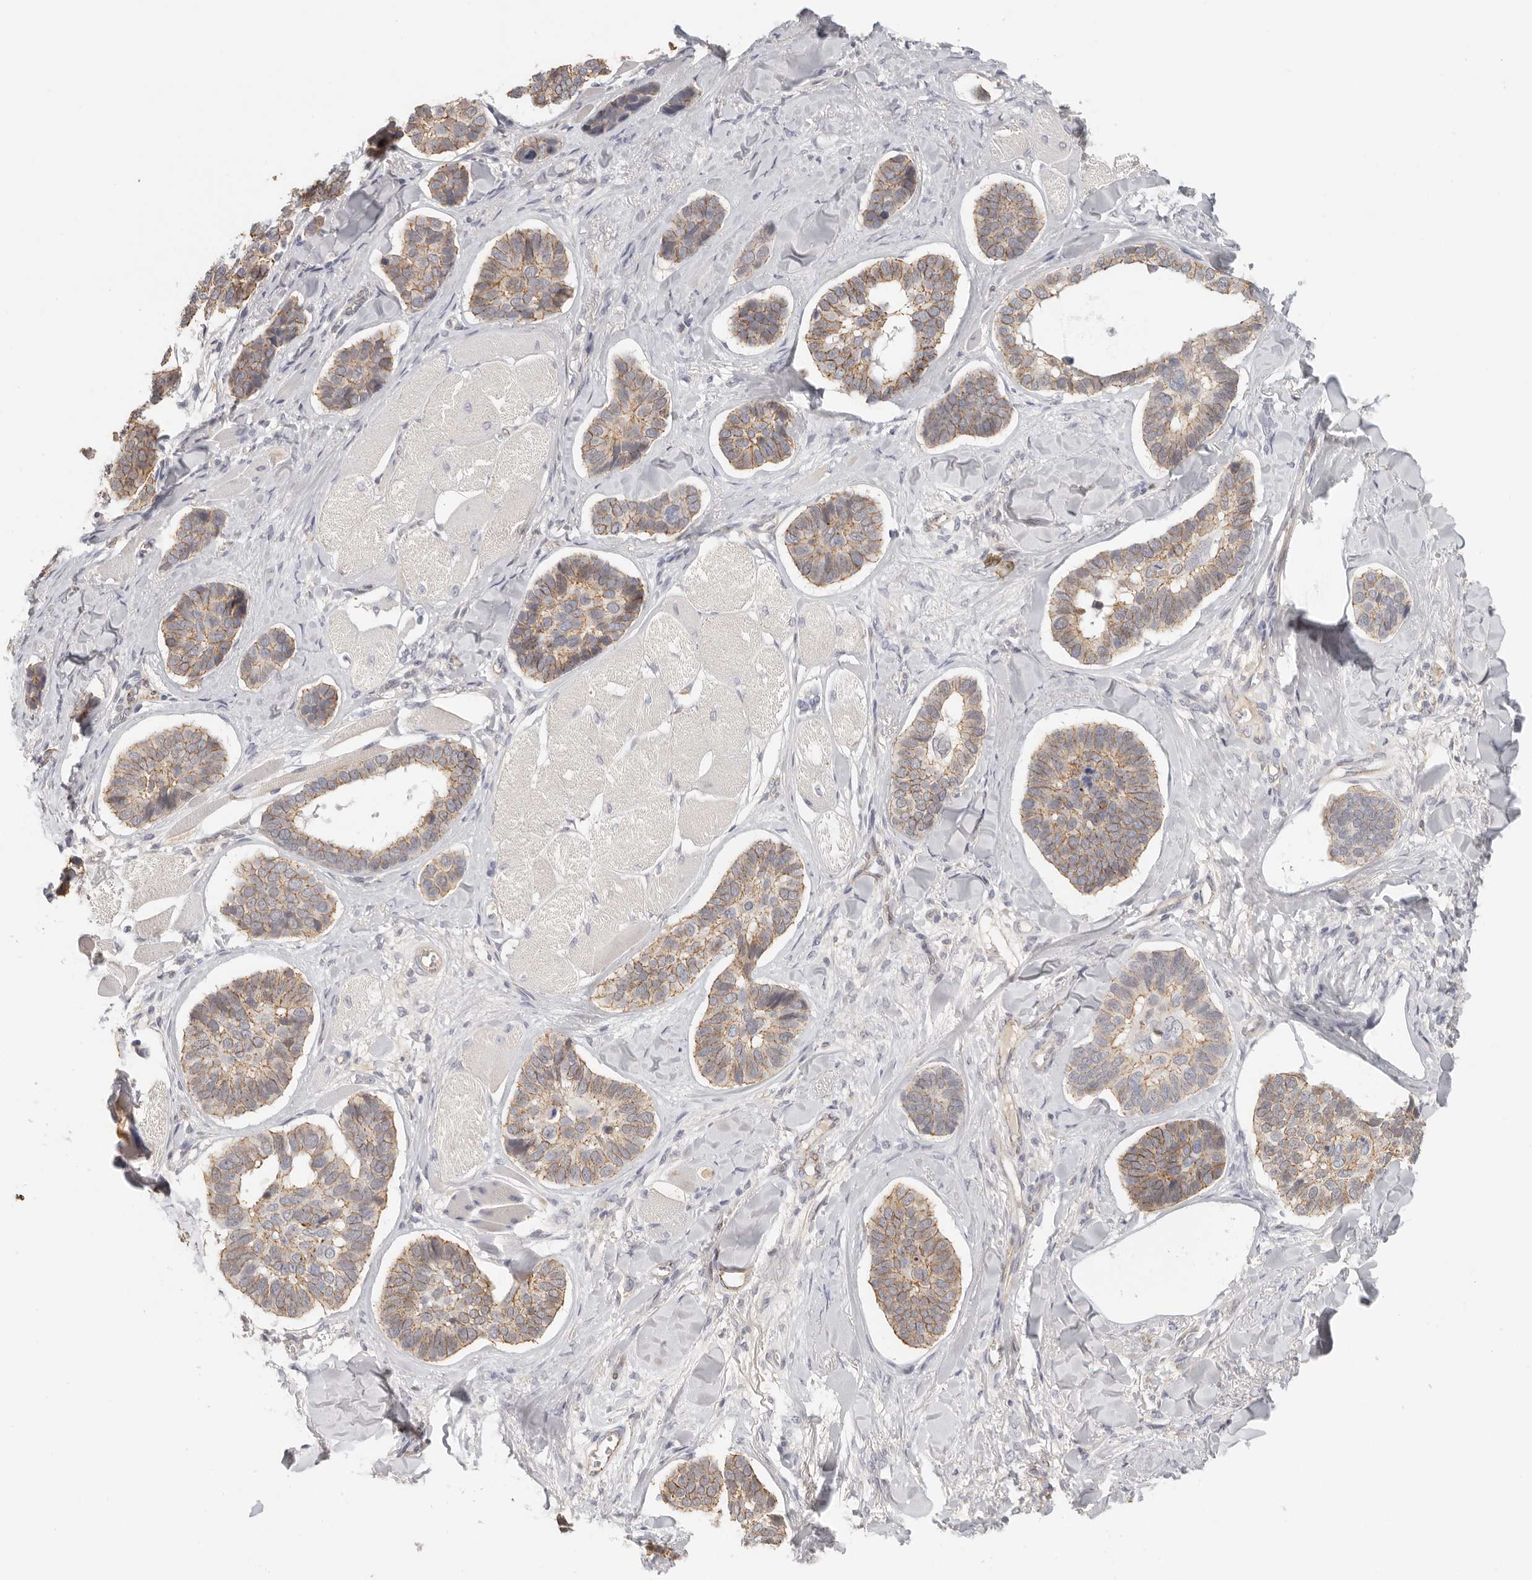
{"staining": {"intensity": "moderate", "quantity": ">75%", "location": "cytoplasmic/membranous"}, "tissue": "skin cancer", "cell_type": "Tumor cells", "image_type": "cancer", "snomed": [{"axis": "morphology", "description": "Basal cell carcinoma"}, {"axis": "topography", "description": "Skin"}], "caption": "Immunohistochemistry histopathology image of neoplastic tissue: skin cancer stained using immunohistochemistry exhibits medium levels of moderate protein expression localized specifically in the cytoplasmic/membranous of tumor cells, appearing as a cytoplasmic/membranous brown color.", "gene": "ANXA9", "patient": {"sex": "male", "age": 62}}